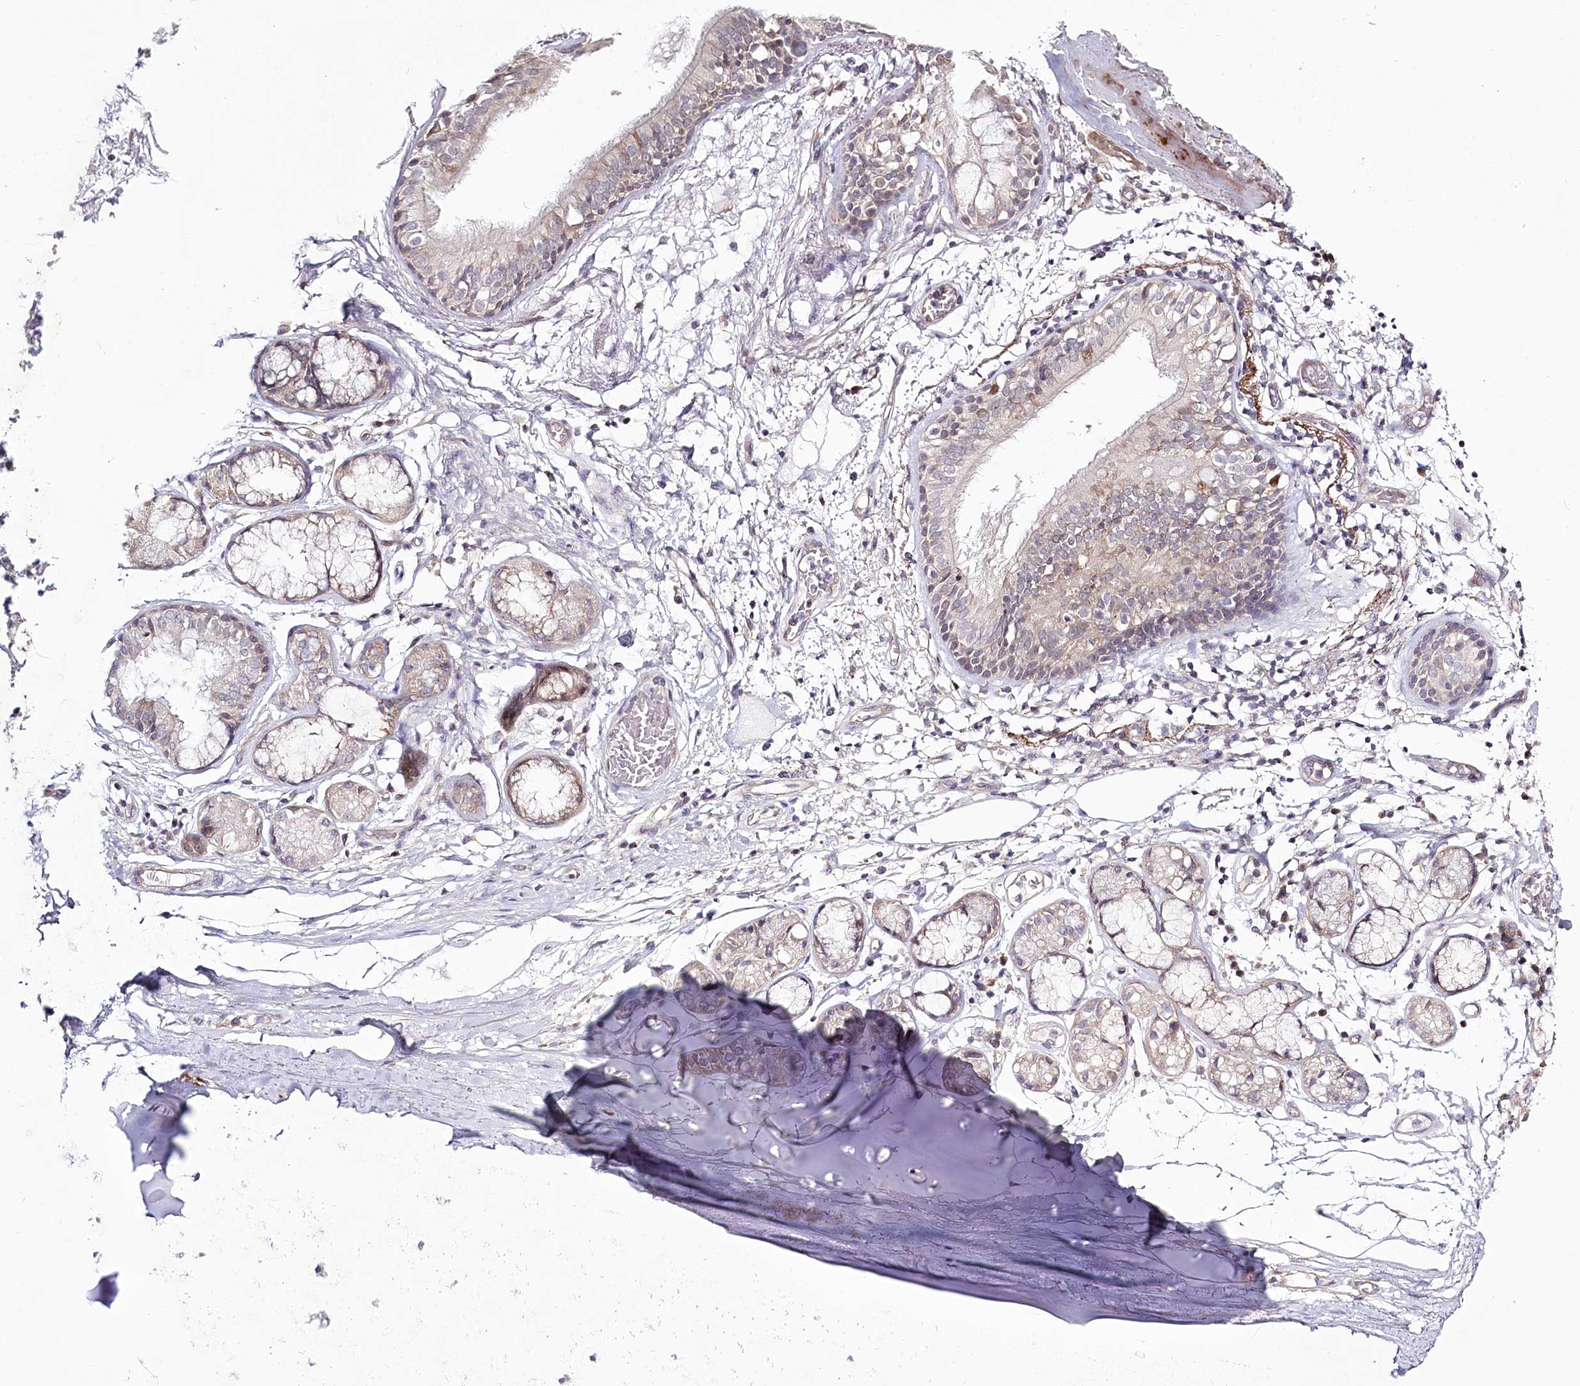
{"staining": {"intensity": "negative", "quantity": "none", "location": "none"}, "tissue": "adipose tissue", "cell_type": "Adipocytes", "image_type": "normal", "snomed": [{"axis": "morphology", "description": "Normal tissue, NOS"}, {"axis": "topography", "description": "Cartilage tissue"}], "caption": "Histopathology image shows no significant protein staining in adipocytes of normal adipose tissue. The staining is performed using DAB brown chromogen with nuclei counter-stained in using hematoxylin.", "gene": "SPINK13", "patient": {"sex": "female", "age": 63}}